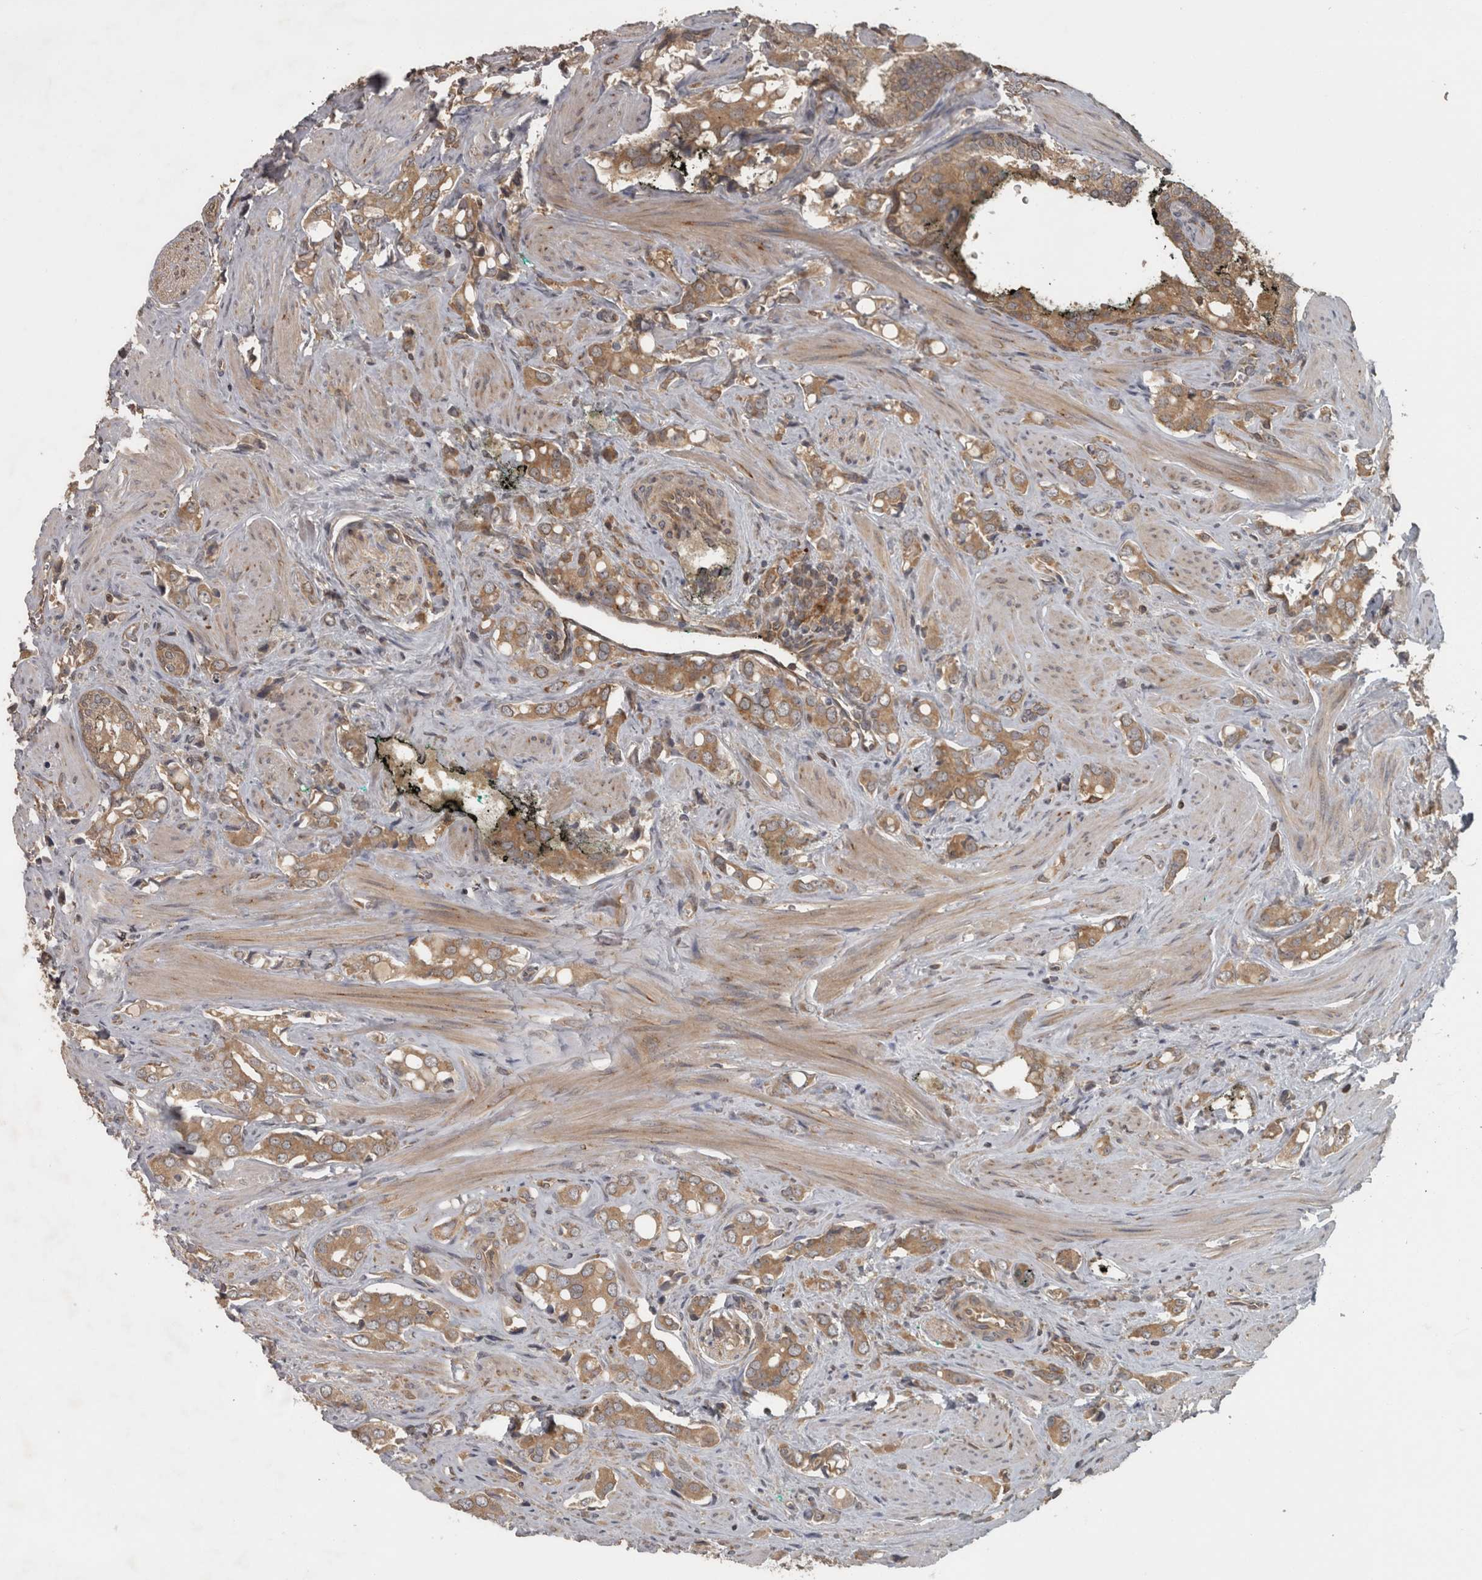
{"staining": {"intensity": "moderate", "quantity": ">75%", "location": "cytoplasmic/membranous"}, "tissue": "prostate cancer", "cell_type": "Tumor cells", "image_type": "cancer", "snomed": [{"axis": "morphology", "description": "Adenocarcinoma, High grade"}, {"axis": "topography", "description": "Prostate"}], "caption": "Protein expression analysis of prostate cancer (adenocarcinoma (high-grade)) reveals moderate cytoplasmic/membranous positivity in approximately >75% of tumor cells.", "gene": "MICU3", "patient": {"sex": "male", "age": 52}}